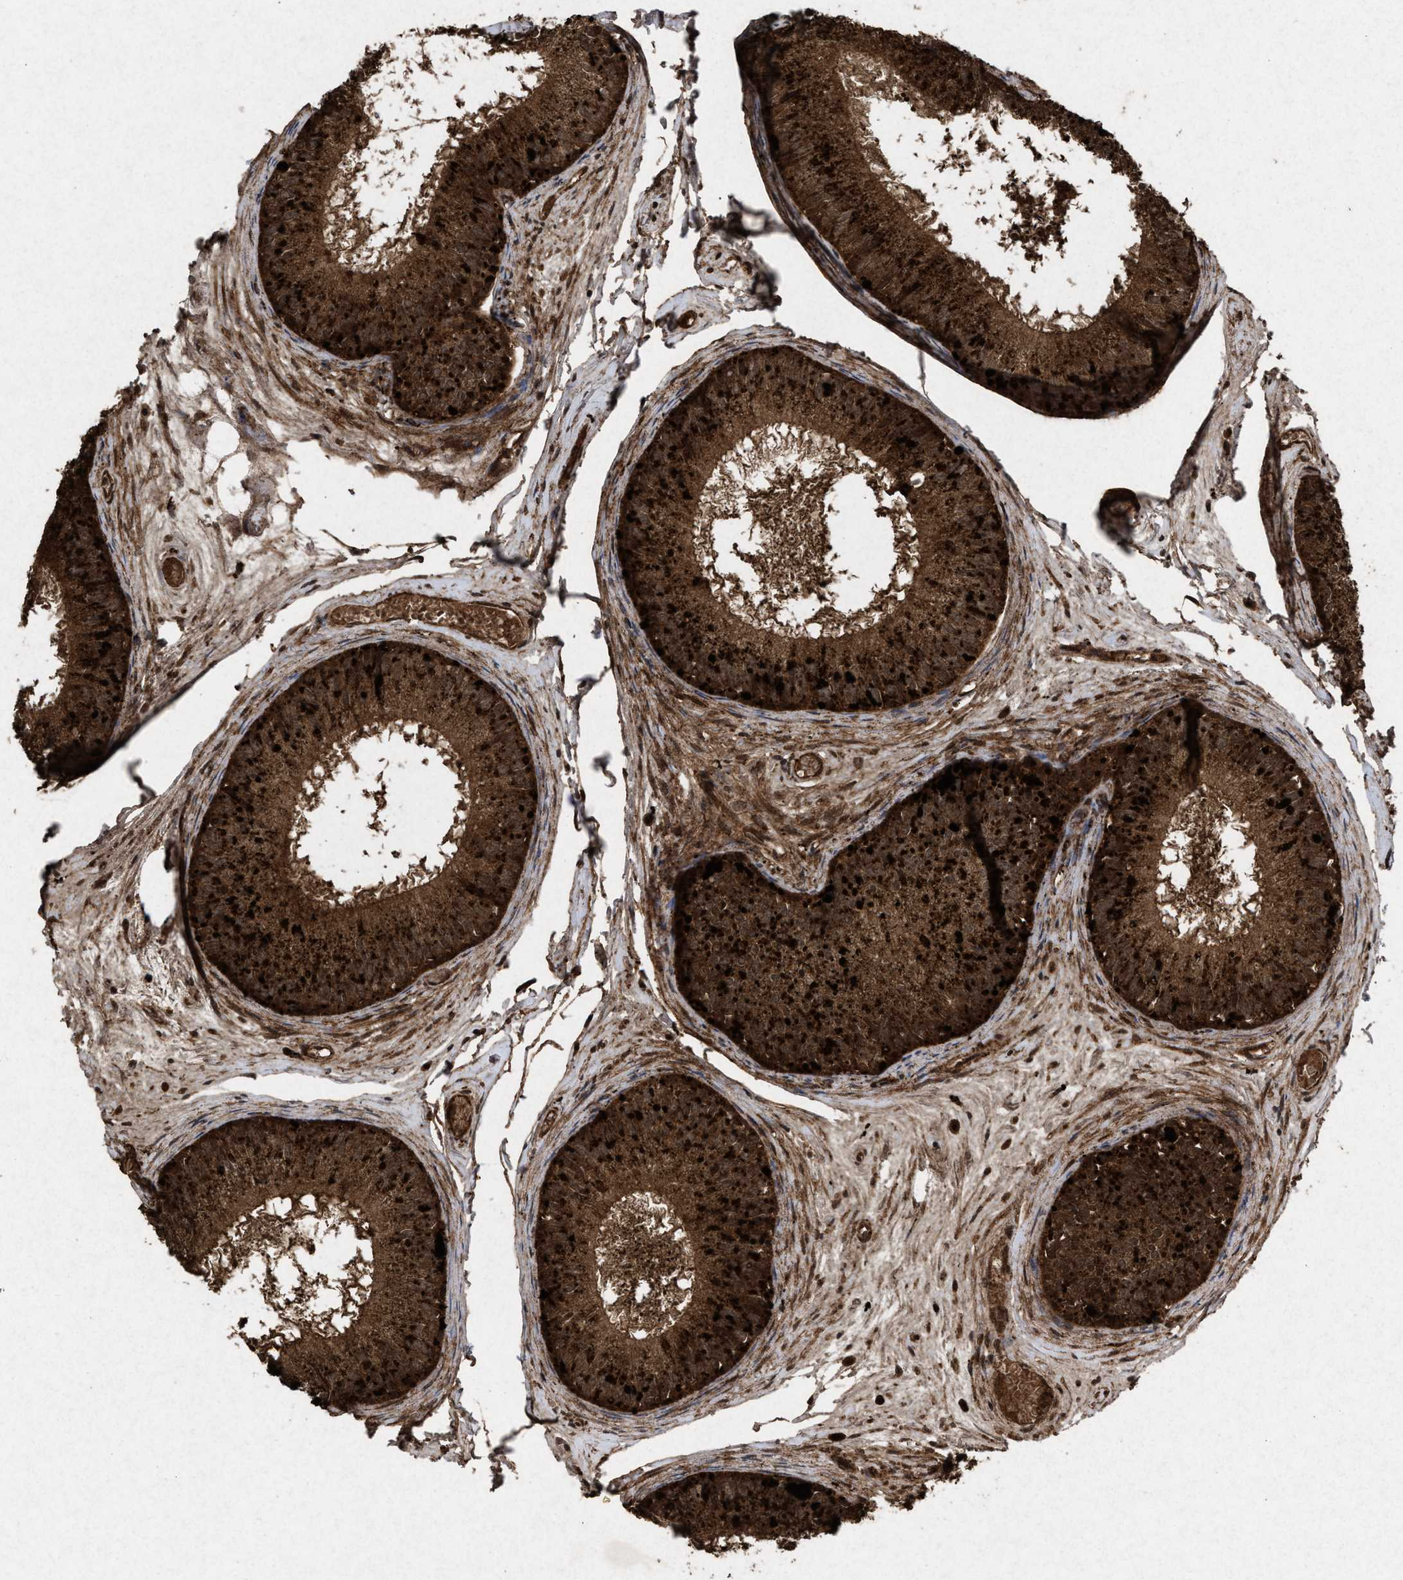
{"staining": {"intensity": "strong", "quantity": ">75%", "location": "cytoplasmic/membranous"}, "tissue": "epididymis", "cell_type": "Glandular cells", "image_type": "normal", "snomed": [{"axis": "morphology", "description": "Normal tissue, NOS"}, {"axis": "topography", "description": "Epididymis"}], "caption": "Protein analysis of normal epididymis displays strong cytoplasmic/membranous positivity in approximately >75% of glandular cells.", "gene": "MSI2", "patient": {"sex": "male", "age": 46}}